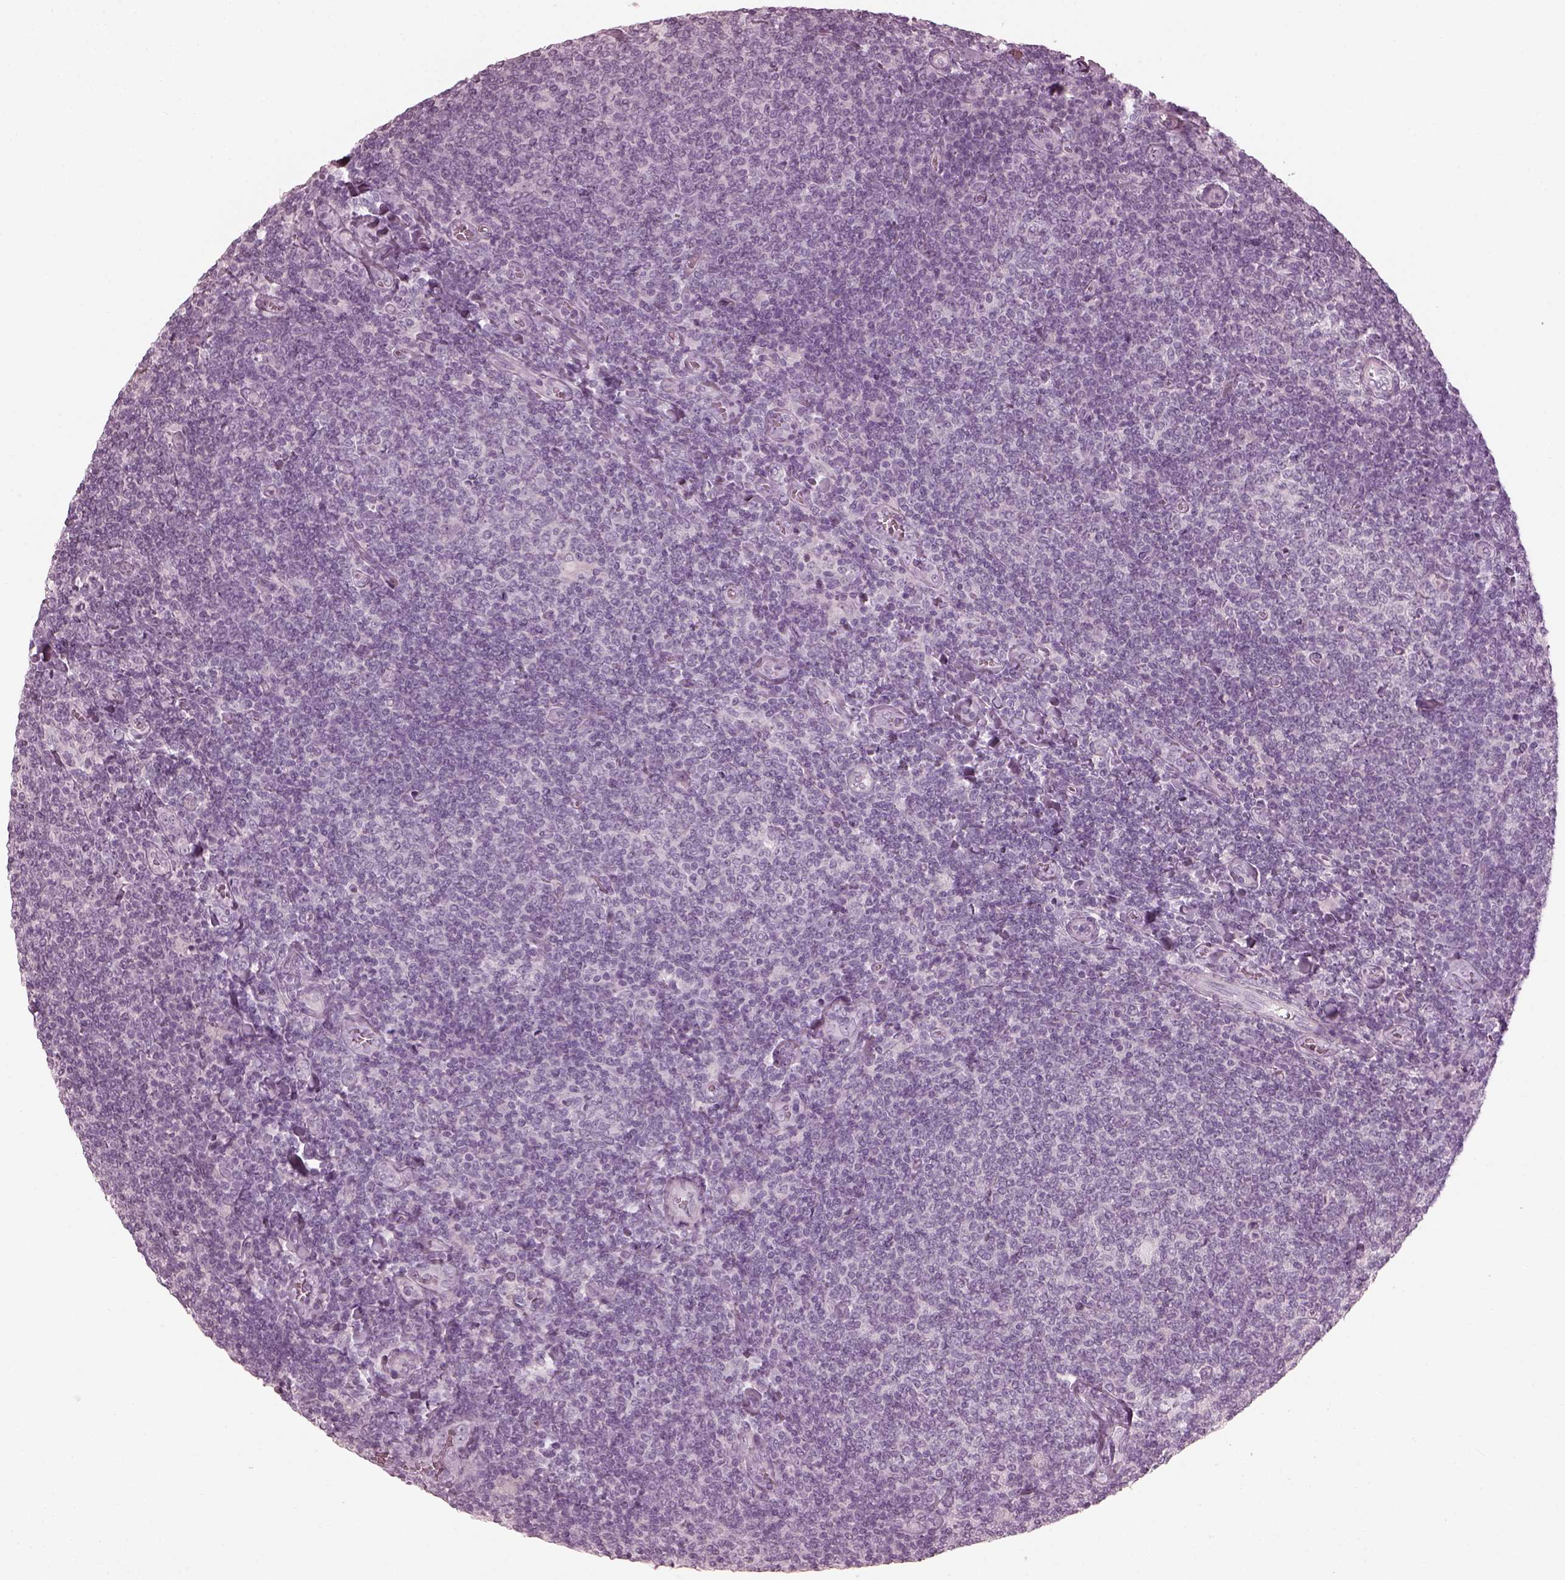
{"staining": {"intensity": "negative", "quantity": "none", "location": "none"}, "tissue": "lymphoma", "cell_type": "Tumor cells", "image_type": "cancer", "snomed": [{"axis": "morphology", "description": "Malignant lymphoma, non-Hodgkin's type, Low grade"}, {"axis": "topography", "description": "Lymph node"}], "caption": "Protein analysis of lymphoma demonstrates no significant positivity in tumor cells.", "gene": "SAXO2", "patient": {"sex": "male", "age": 52}}